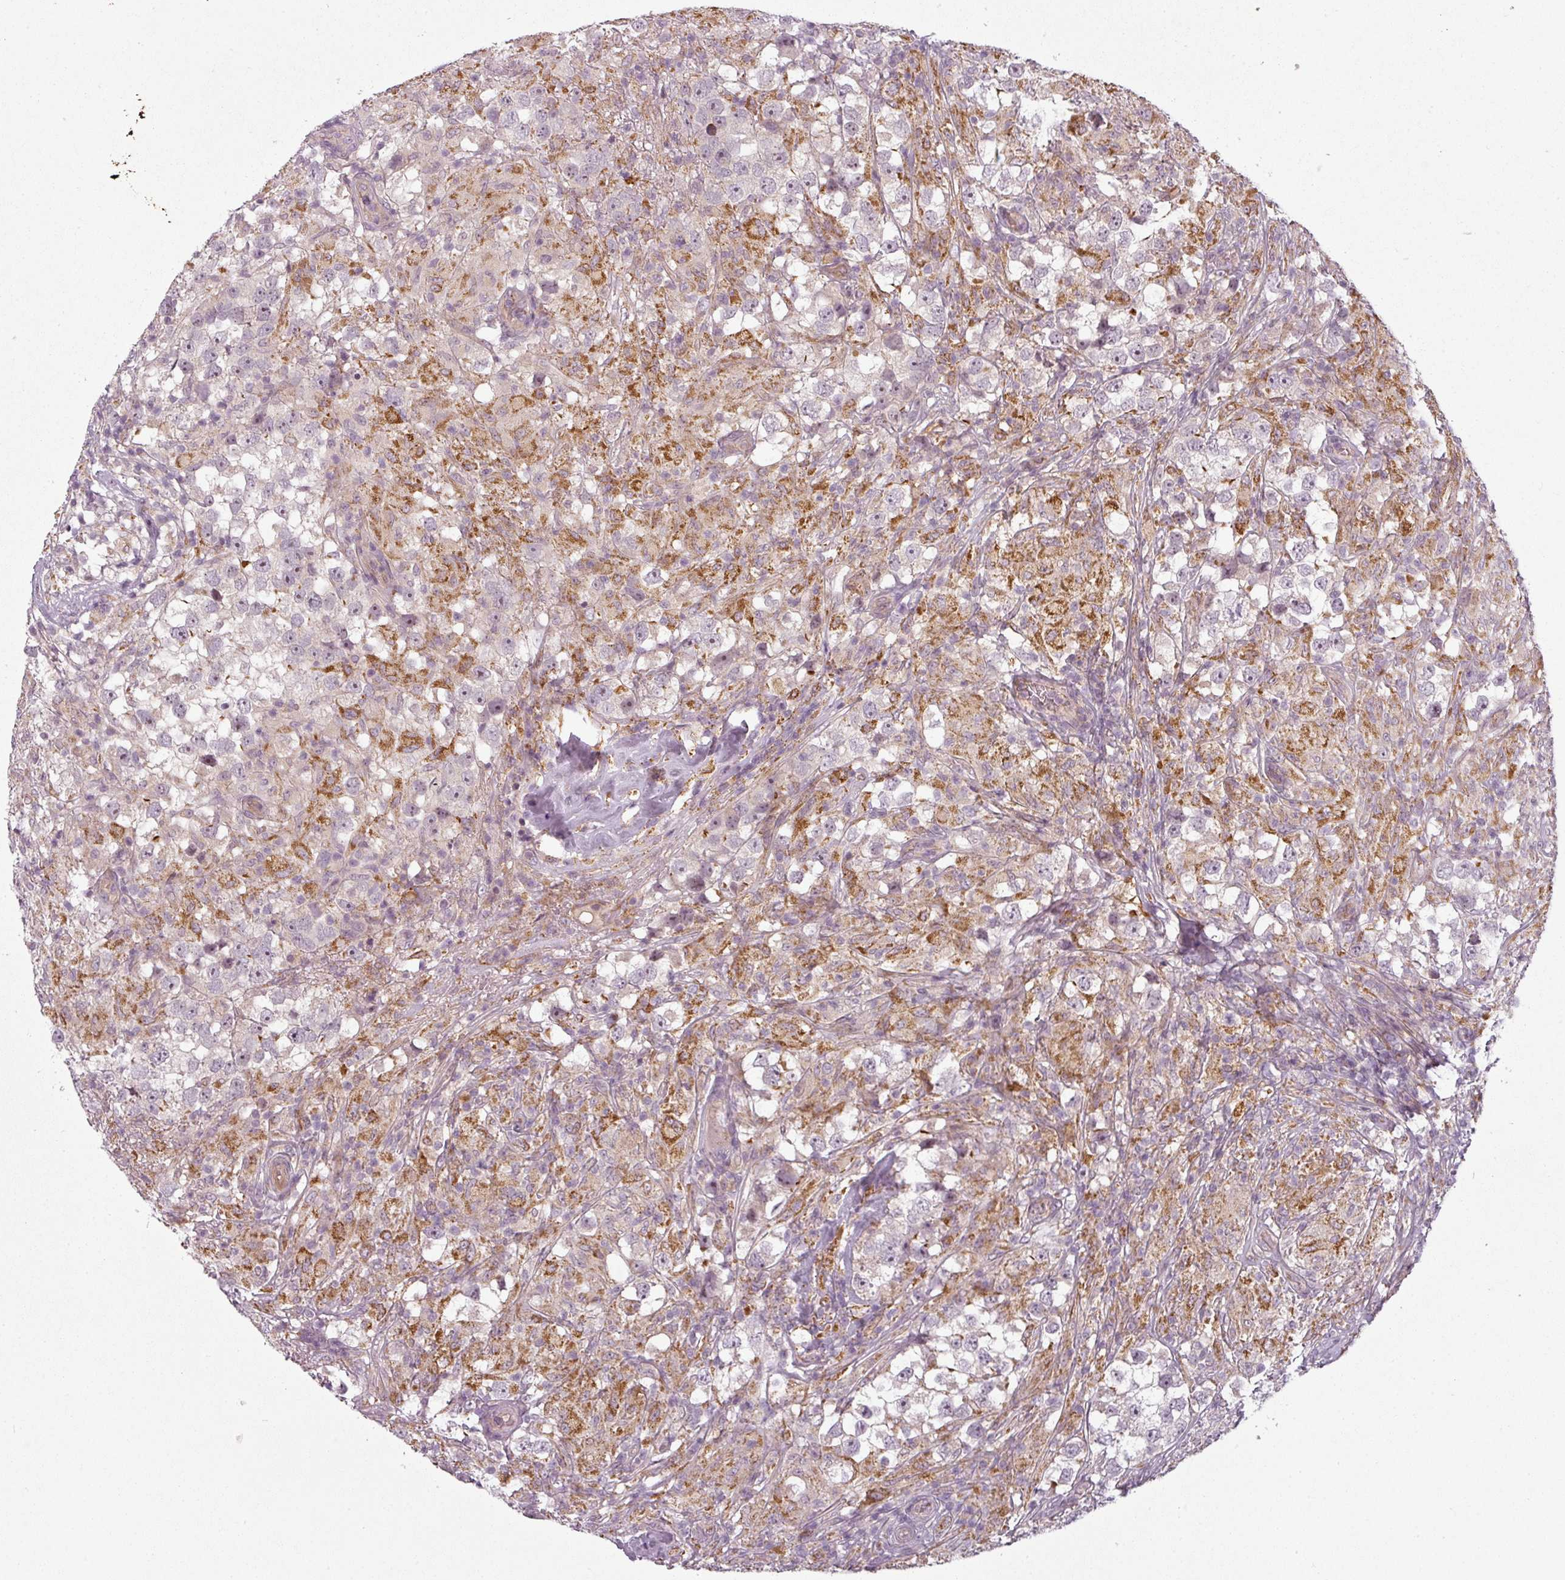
{"staining": {"intensity": "negative", "quantity": "none", "location": "none"}, "tissue": "testis cancer", "cell_type": "Tumor cells", "image_type": "cancer", "snomed": [{"axis": "morphology", "description": "Seminoma, NOS"}, {"axis": "topography", "description": "Testis"}], "caption": "This is an IHC photomicrograph of seminoma (testis). There is no staining in tumor cells.", "gene": "SLC16A9", "patient": {"sex": "male", "age": 46}}